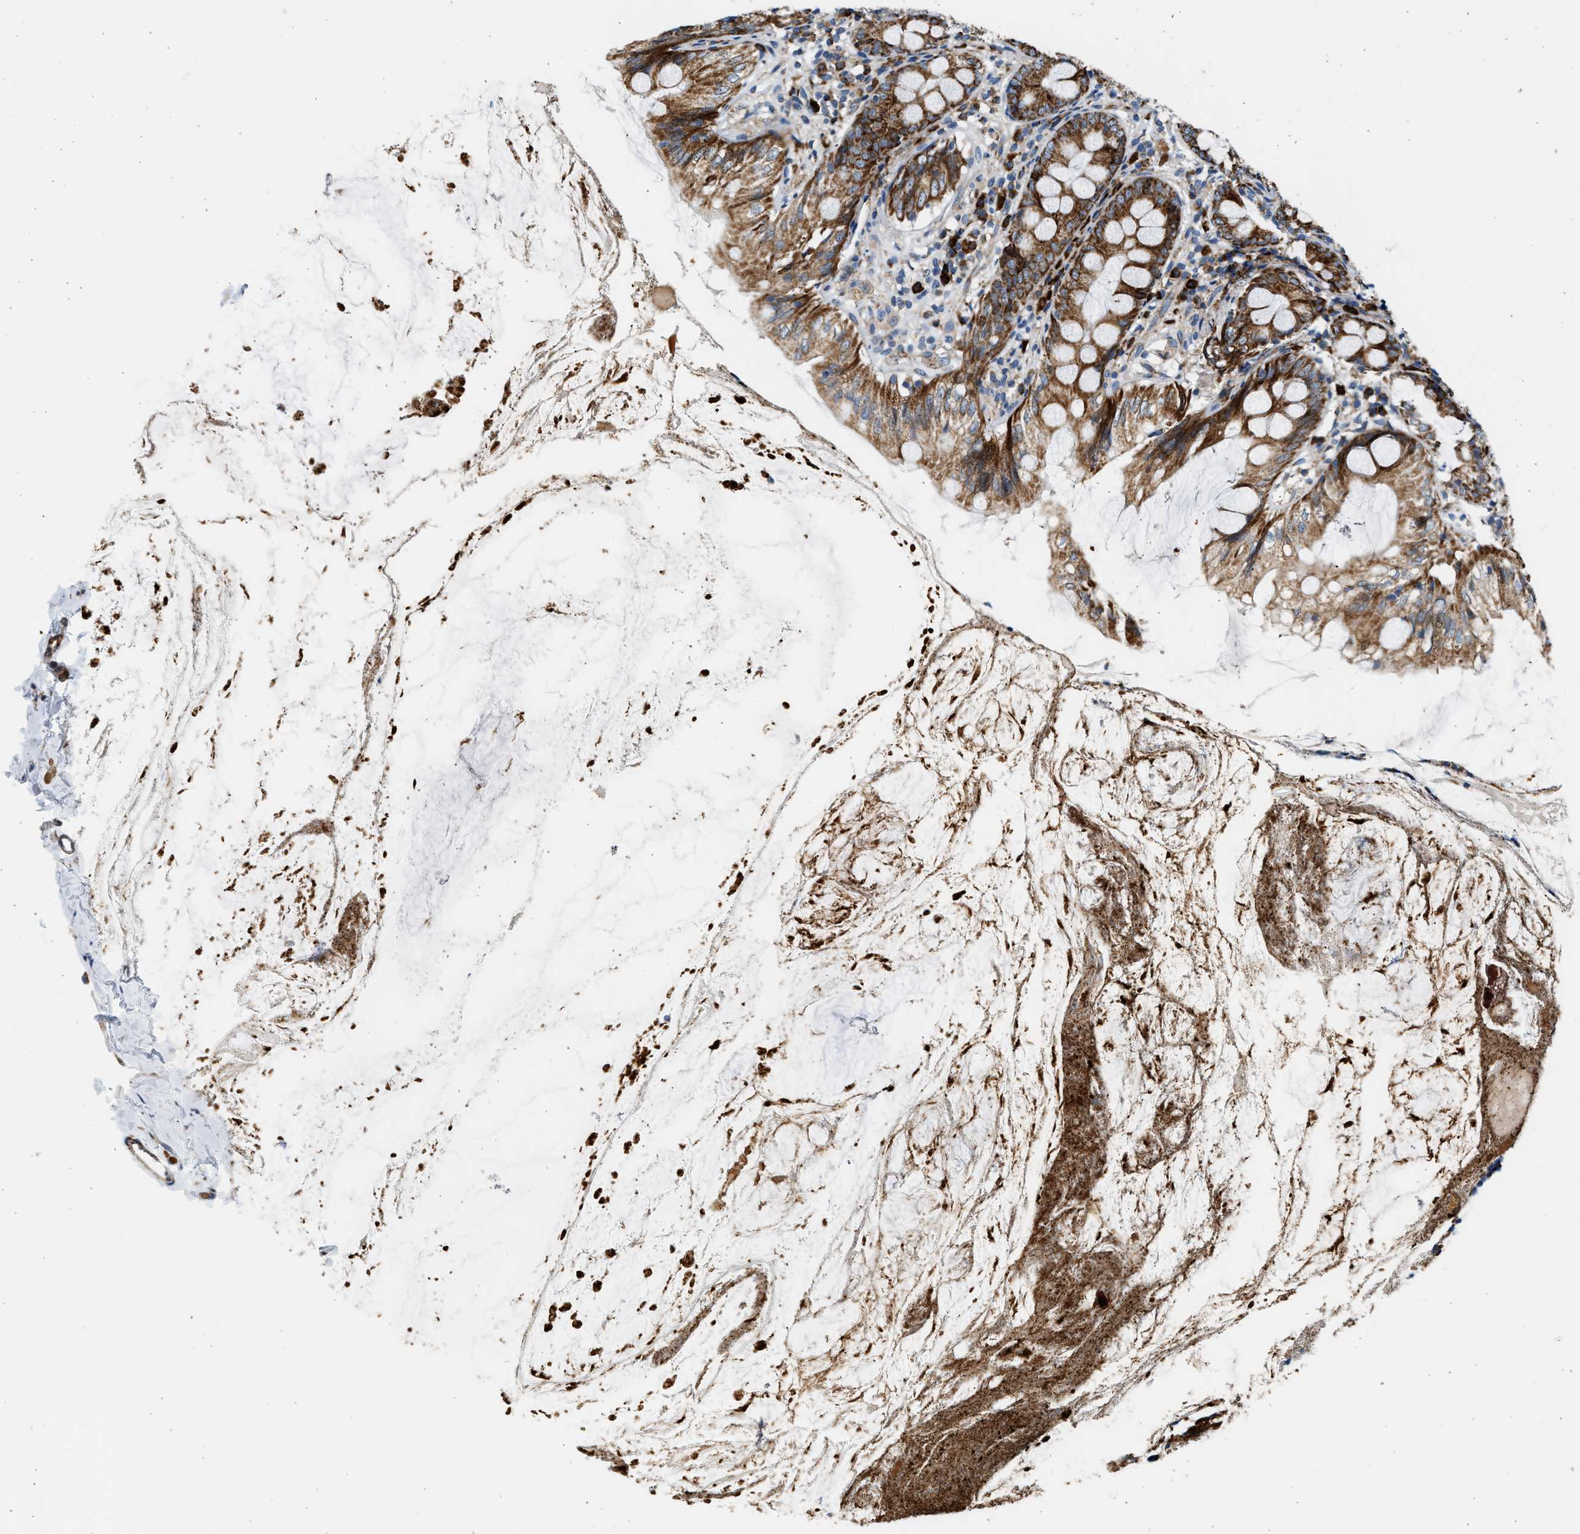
{"staining": {"intensity": "strong", "quantity": ">75%", "location": "cytoplasmic/membranous"}, "tissue": "appendix", "cell_type": "Glandular cells", "image_type": "normal", "snomed": [{"axis": "morphology", "description": "Normal tissue, NOS"}, {"axis": "topography", "description": "Appendix"}], "caption": "Immunohistochemical staining of normal human appendix shows strong cytoplasmic/membranous protein positivity in approximately >75% of glandular cells. The staining is performed using DAB brown chromogen to label protein expression. The nuclei are counter-stained blue using hematoxylin.", "gene": "KCNMB3", "patient": {"sex": "female", "age": 77}}